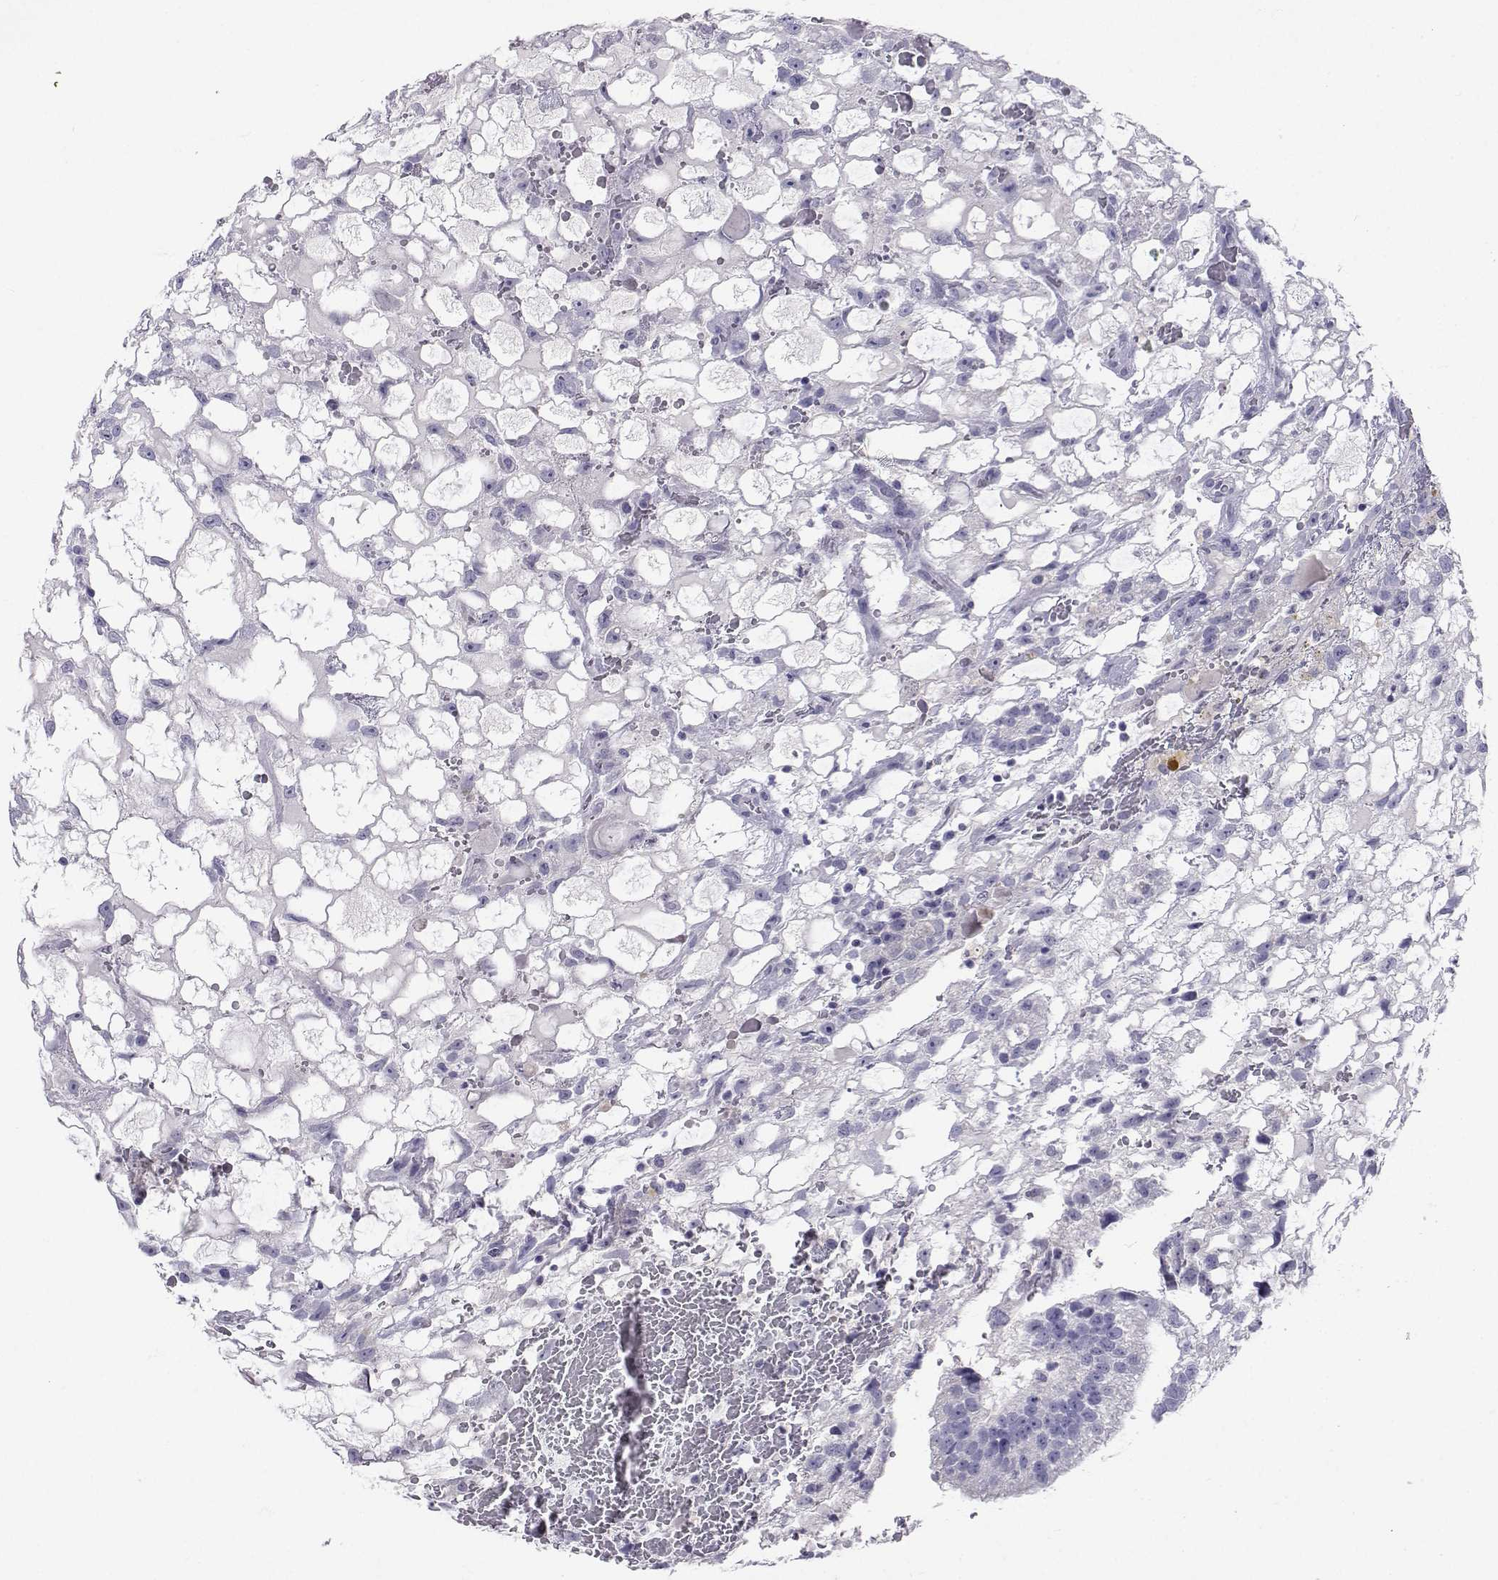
{"staining": {"intensity": "negative", "quantity": "none", "location": "none"}, "tissue": "testis cancer", "cell_type": "Tumor cells", "image_type": "cancer", "snomed": [{"axis": "morphology", "description": "Normal tissue, NOS"}, {"axis": "morphology", "description": "Carcinoma, Embryonal, NOS"}, {"axis": "topography", "description": "Testis"}, {"axis": "topography", "description": "Epididymis"}], "caption": "IHC image of neoplastic tissue: human testis cancer stained with DAB (3,3'-diaminobenzidine) shows no significant protein expression in tumor cells. (Stains: DAB immunohistochemistry with hematoxylin counter stain, Microscopy: brightfield microscopy at high magnification).", "gene": "SLC6A3", "patient": {"sex": "male", "age": 32}}